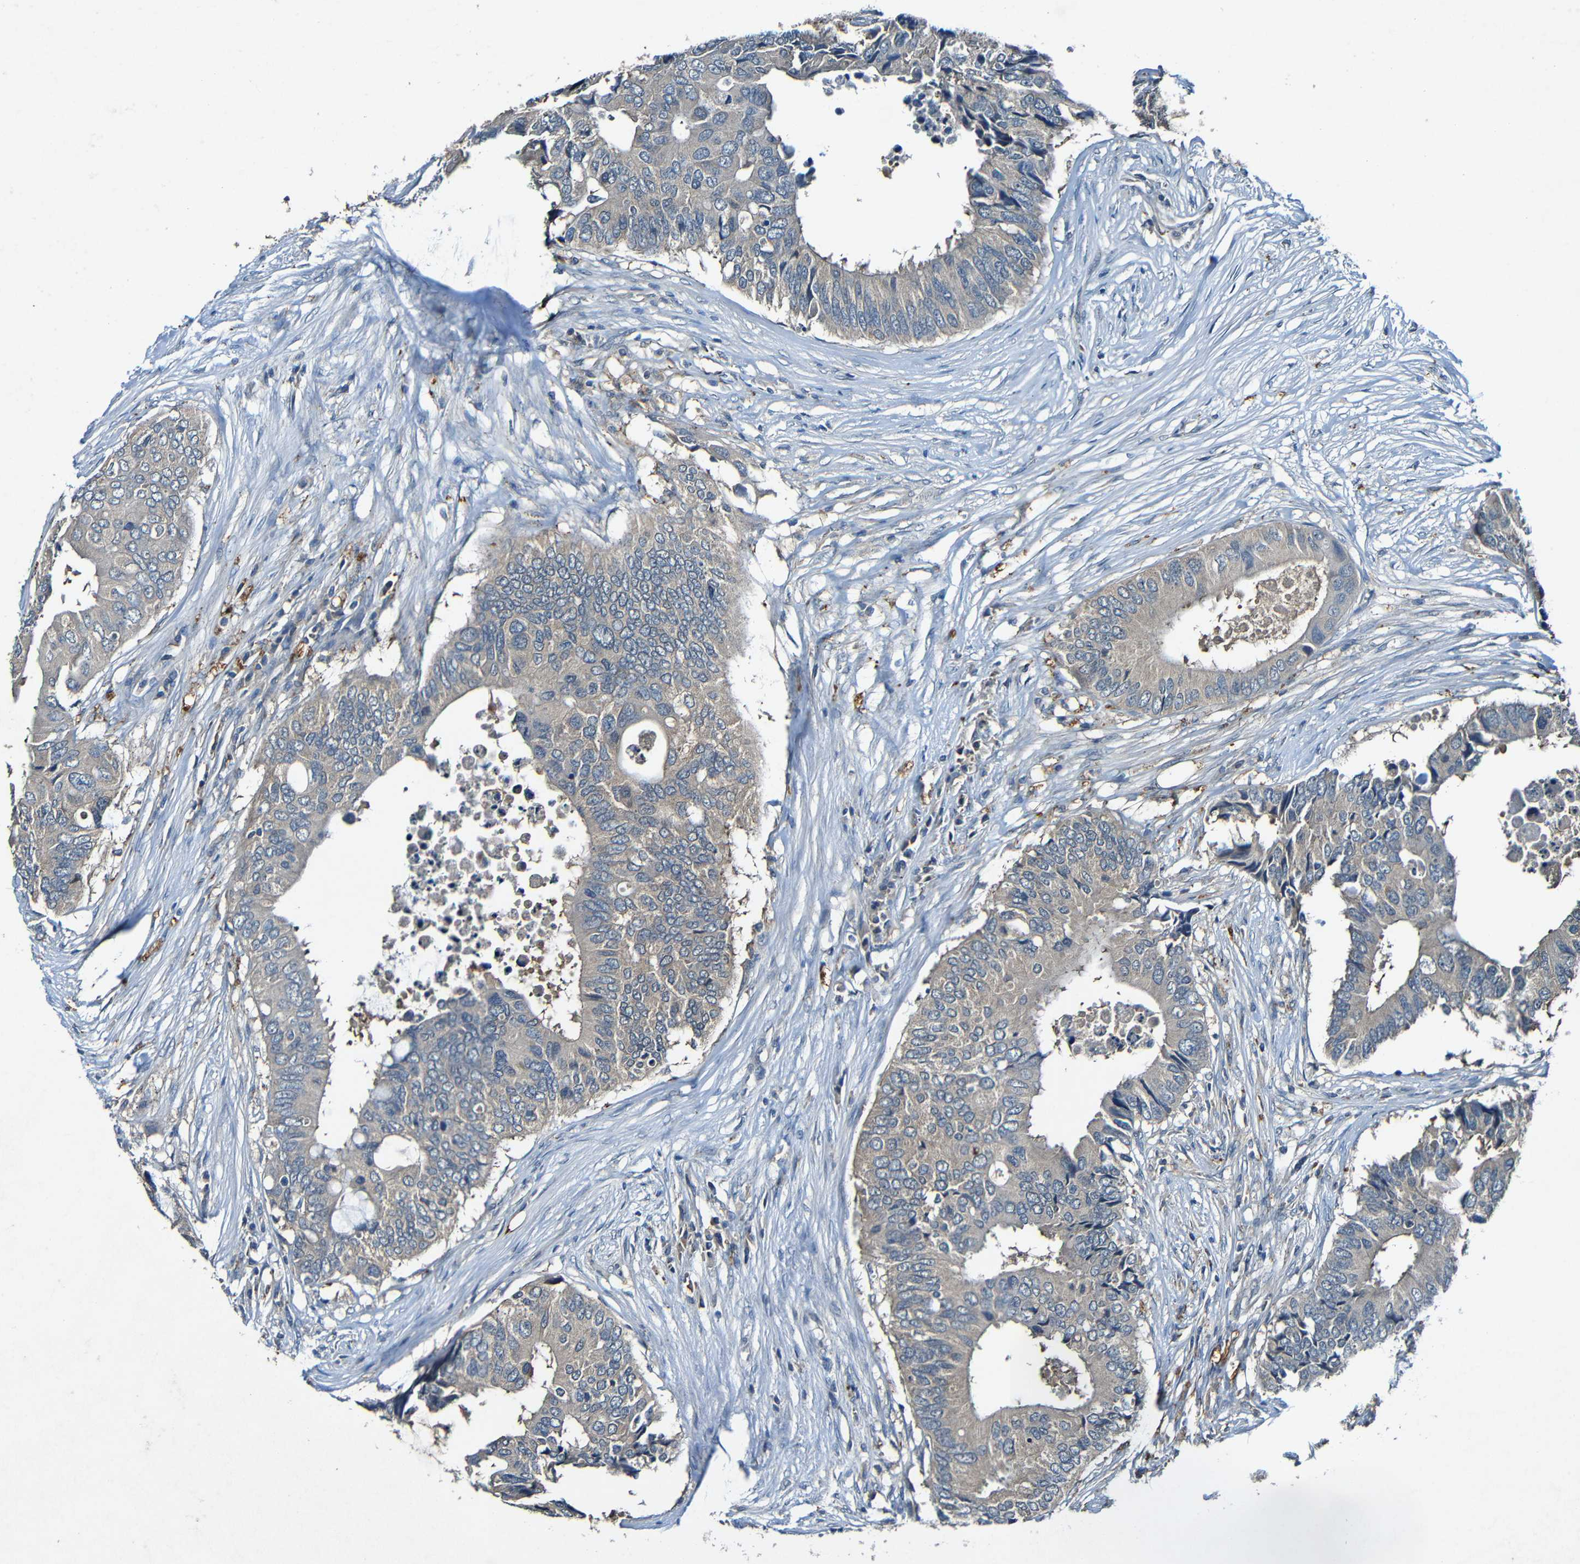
{"staining": {"intensity": "weak", "quantity": "<25%", "location": "cytoplasmic/membranous"}, "tissue": "colorectal cancer", "cell_type": "Tumor cells", "image_type": "cancer", "snomed": [{"axis": "morphology", "description": "Adenocarcinoma, NOS"}, {"axis": "topography", "description": "Colon"}], "caption": "Tumor cells are negative for protein expression in human colorectal cancer (adenocarcinoma).", "gene": "LRRC70", "patient": {"sex": "male", "age": 71}}